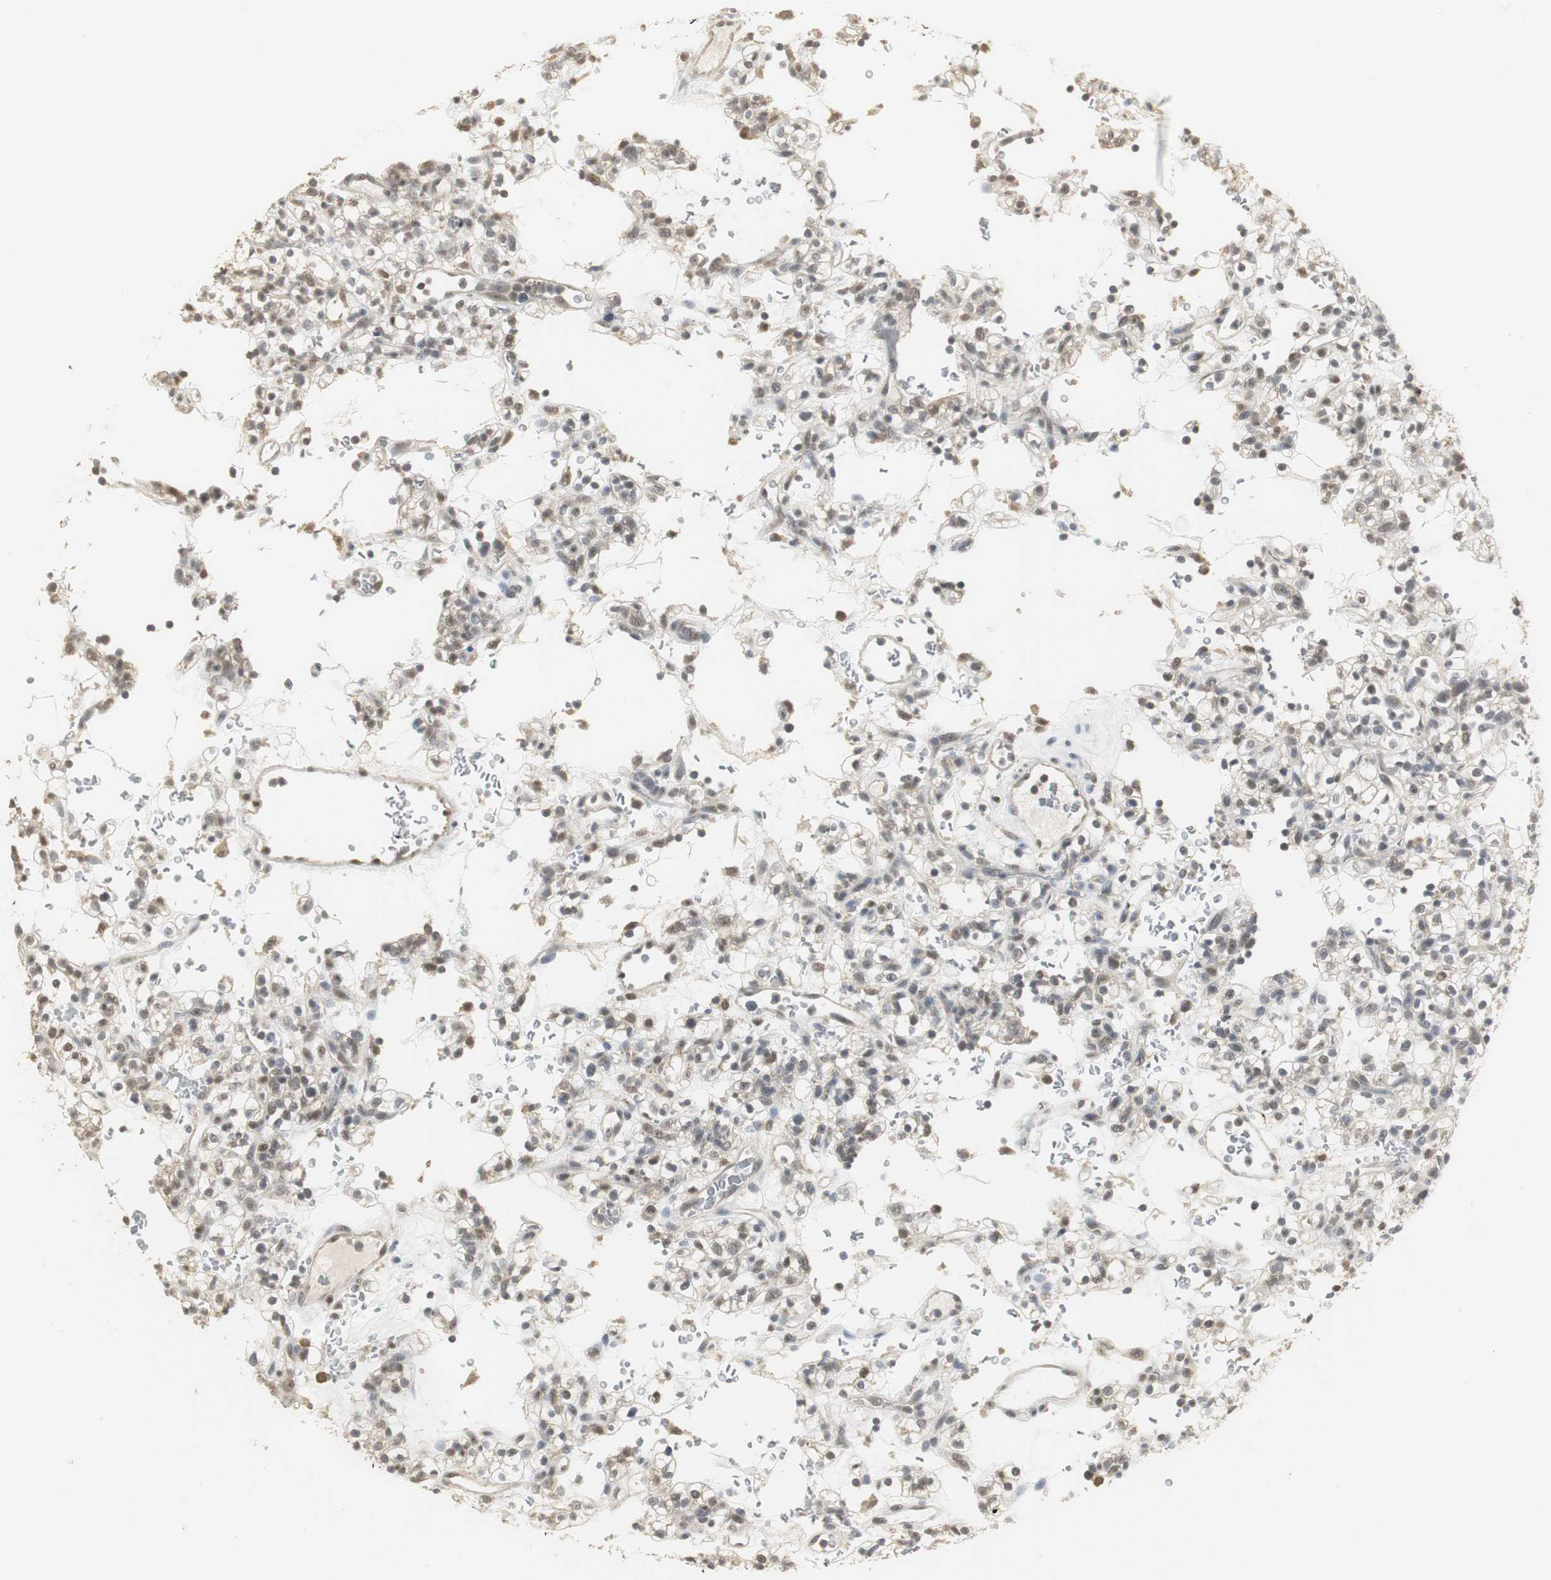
{"staining": {"intensity": "weak", "quantity": "<25%", "location": "nuclear"}, "tissue": "renal cancer", "cell_type": "Tumor cells", "image_type": "cancer", "snomed": [{"axis": "morphology", "description": "Normal tissue, NOS"}, {"axis": "morphology", "description": "Adenocarcinoma, NOS"}, {"axis": "topography", "description": "Kidney"}], "caption": "Tumor cells are negative for brown protein staining in adenocarcinoma (renal).", "gene": "ELOA", "patient": {"sex": "female", "age": 72}}